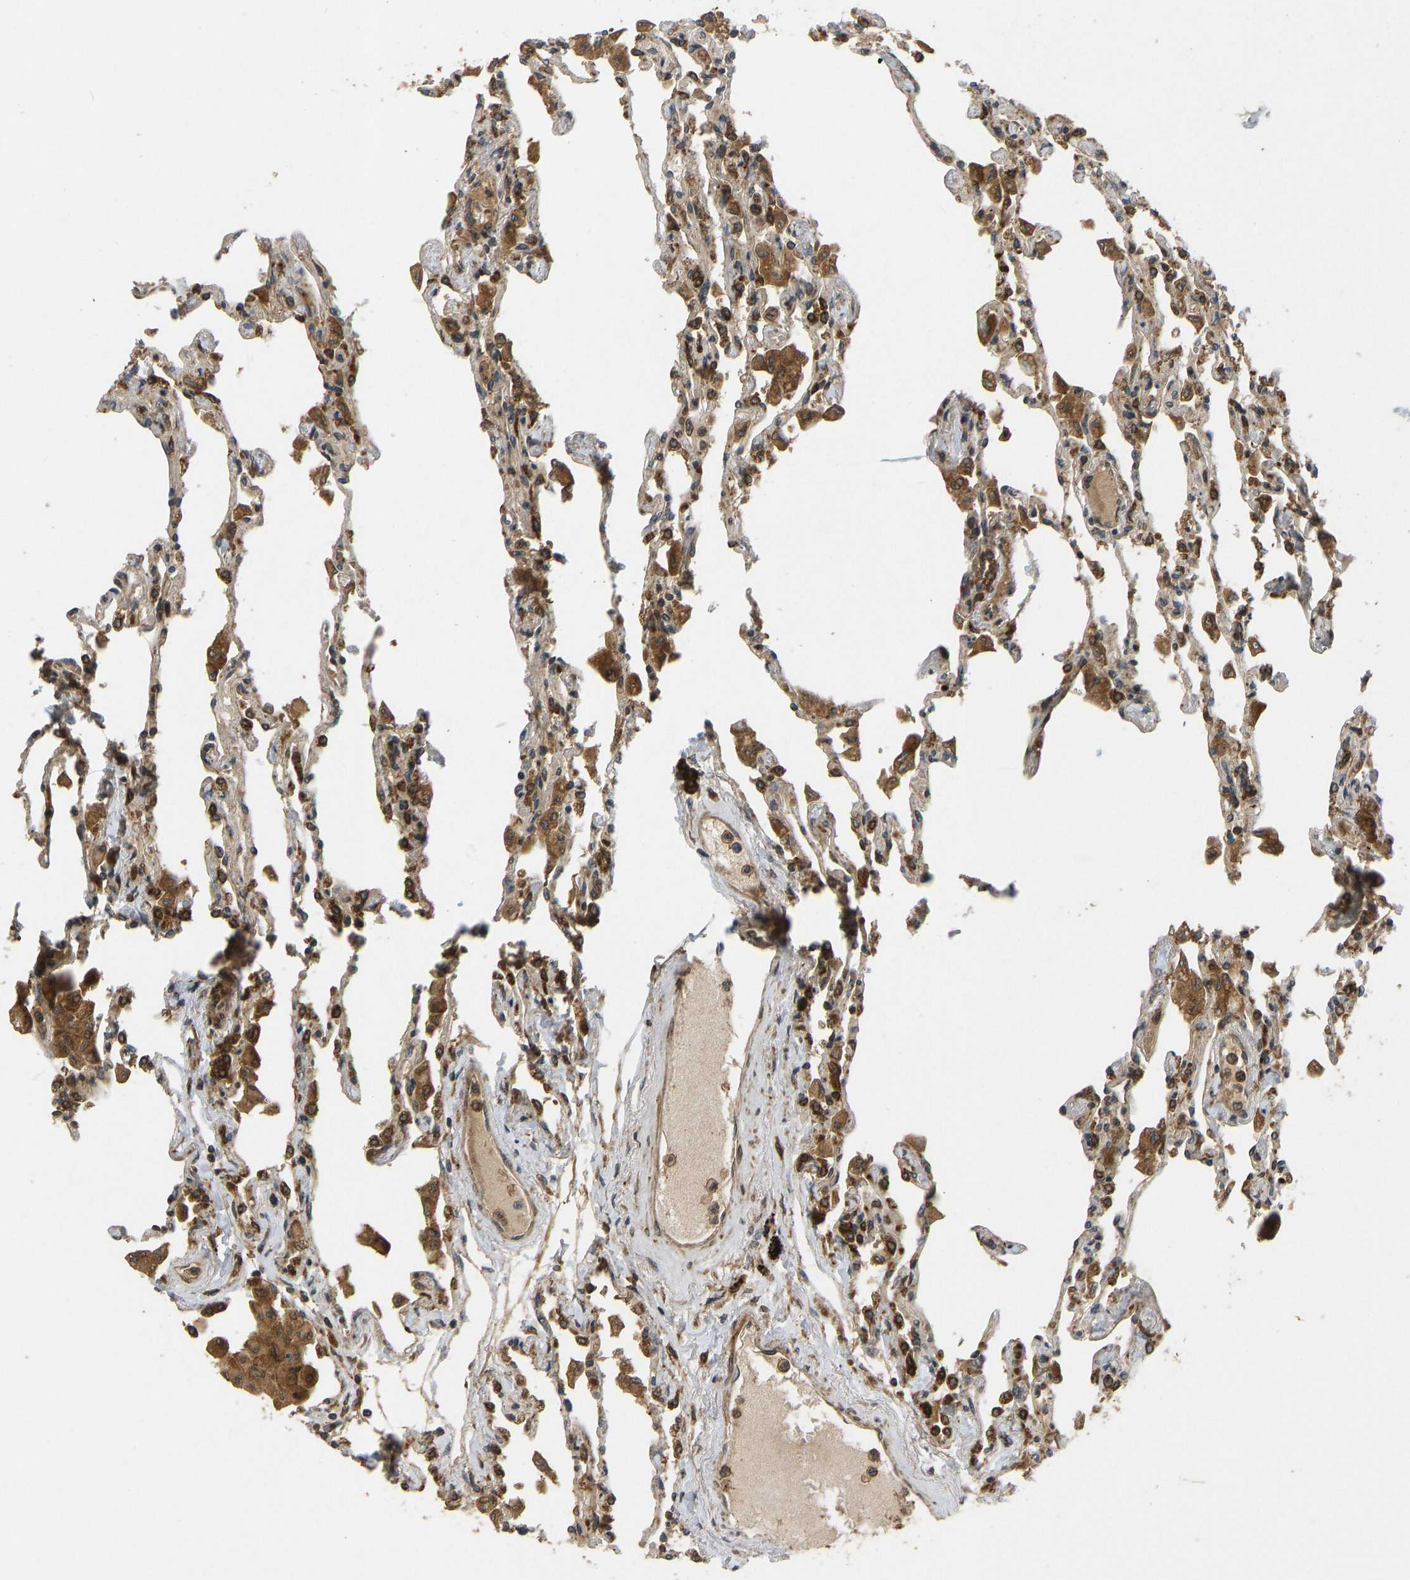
{"staining": {"intensity": "strong", "quantity": ">75%", "location": "cytoplasmic/membranous"}, "tissue": "lung", "cell_type": "Alveolar cells", "image_type": "normal", "snomed": [{"axis": "morphology", "description": "Normal tissue, NOS"}, {"axis": "topography", "description": "Bronchus"}, {"axis": "topography", "description": "Lung"}], "caption": "Immunohistochemistry (IHC) of normal human lung exhibits high levels of strong cytoplasmic/membranous expression in about >75% of alveolar cells. The staining is performed using DAB brown chromogen to label protein expression. The nuclei are counter-stained blue using hematoxylin.", "gene": "RPN2", "patient": {"sex": "female", "age": 49}}